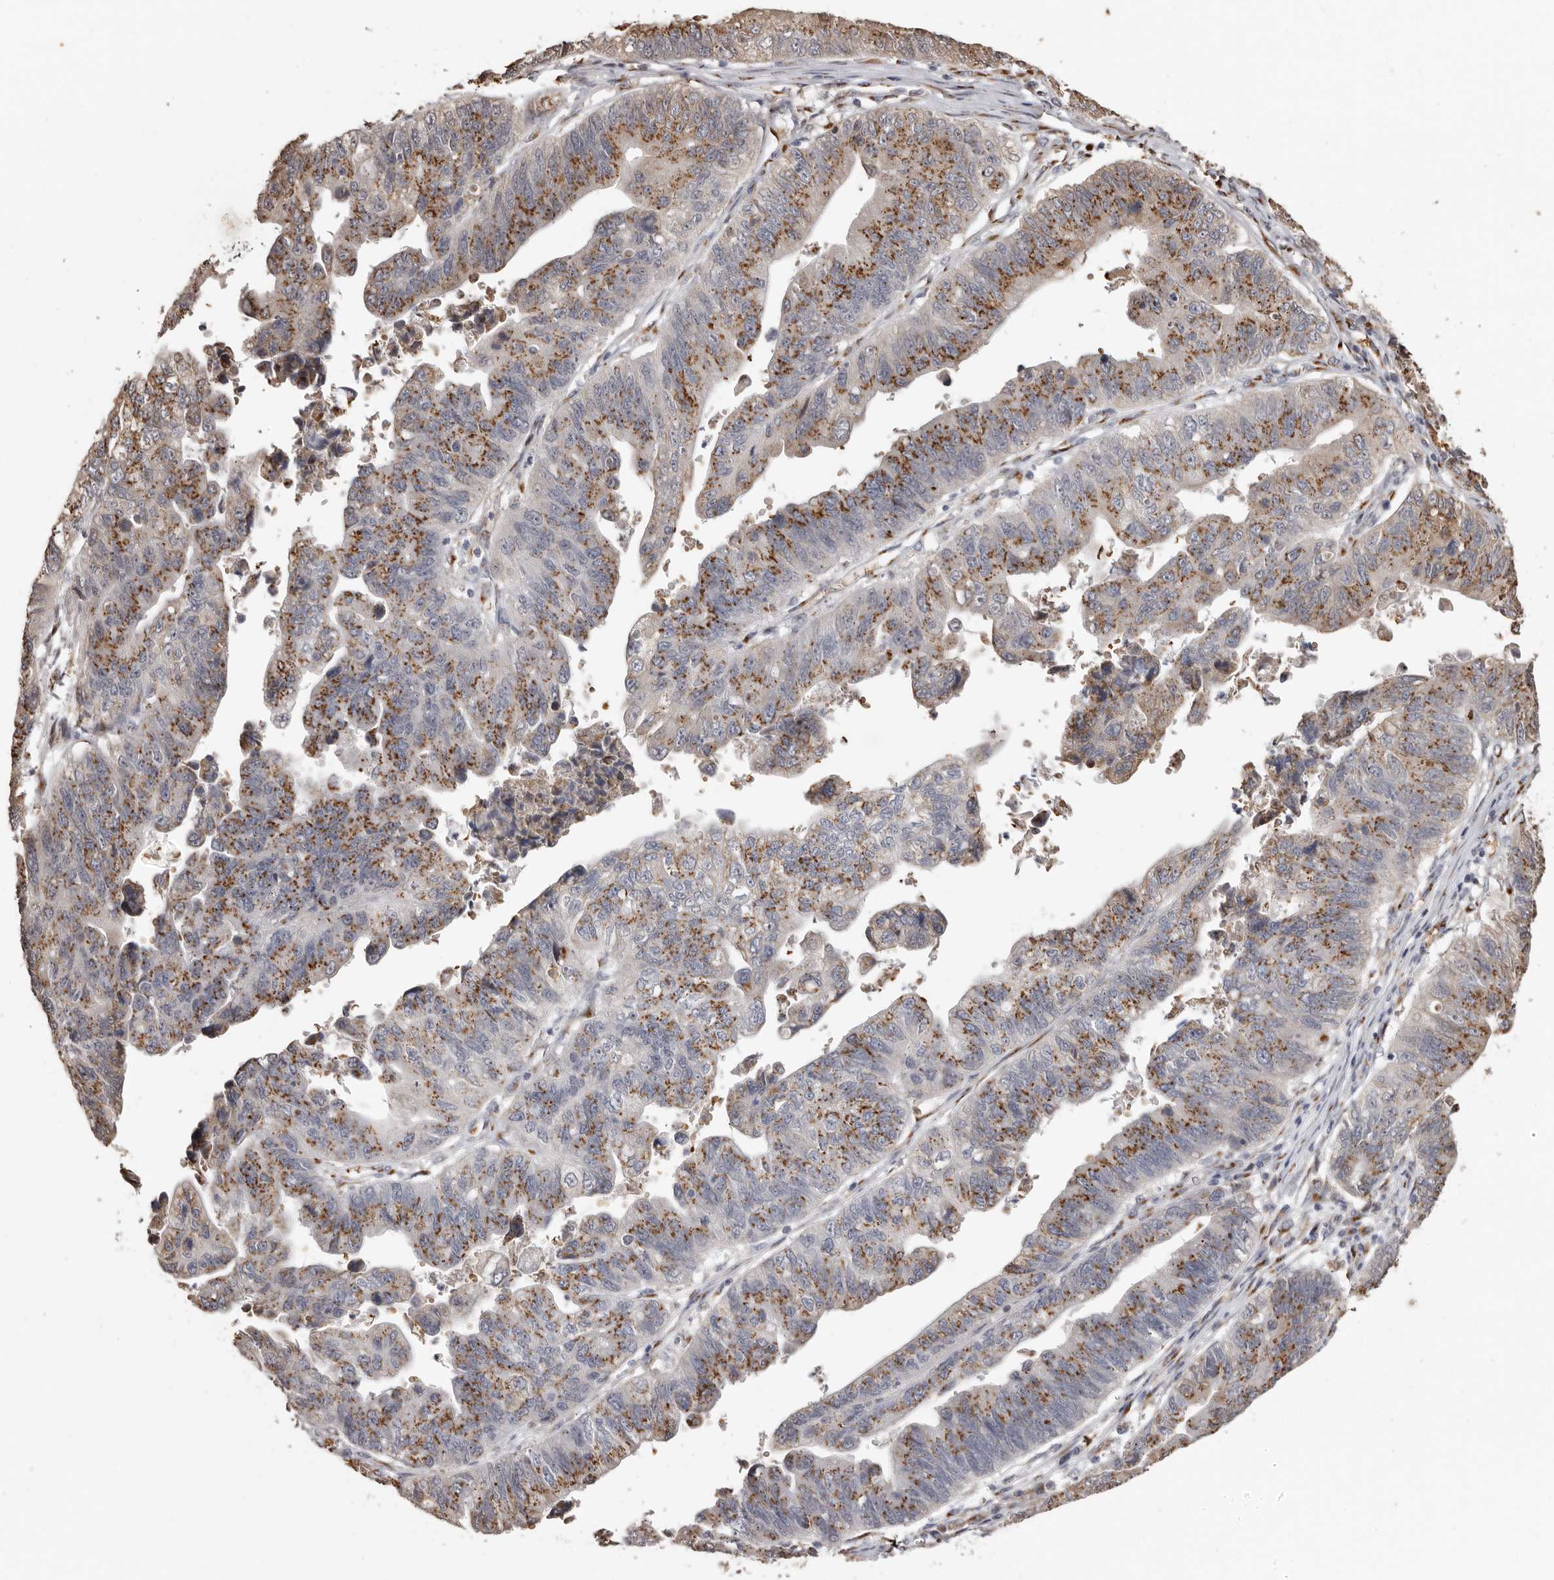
{"staining": {"intensity": "moderate", "quantity": ">75%", "location": "cytoplasmic/membranous"}, "tissue": "stomach cancer", "cell_type": "Tumor cells", "image_type": "cancer", "snomed": [{"axis": "morphology", "description": "Adenocarcinoma, NOS"}, {"axis": "topography", "description": "Stomach"}], "caption": "Moderate cytoplasmic/membranous protein positivity is identified in about >75% of tumor cells in stomach adenocarcinoma.", "gene": "ENTREP1", "patient": {"sex": "male", "age": 59}}